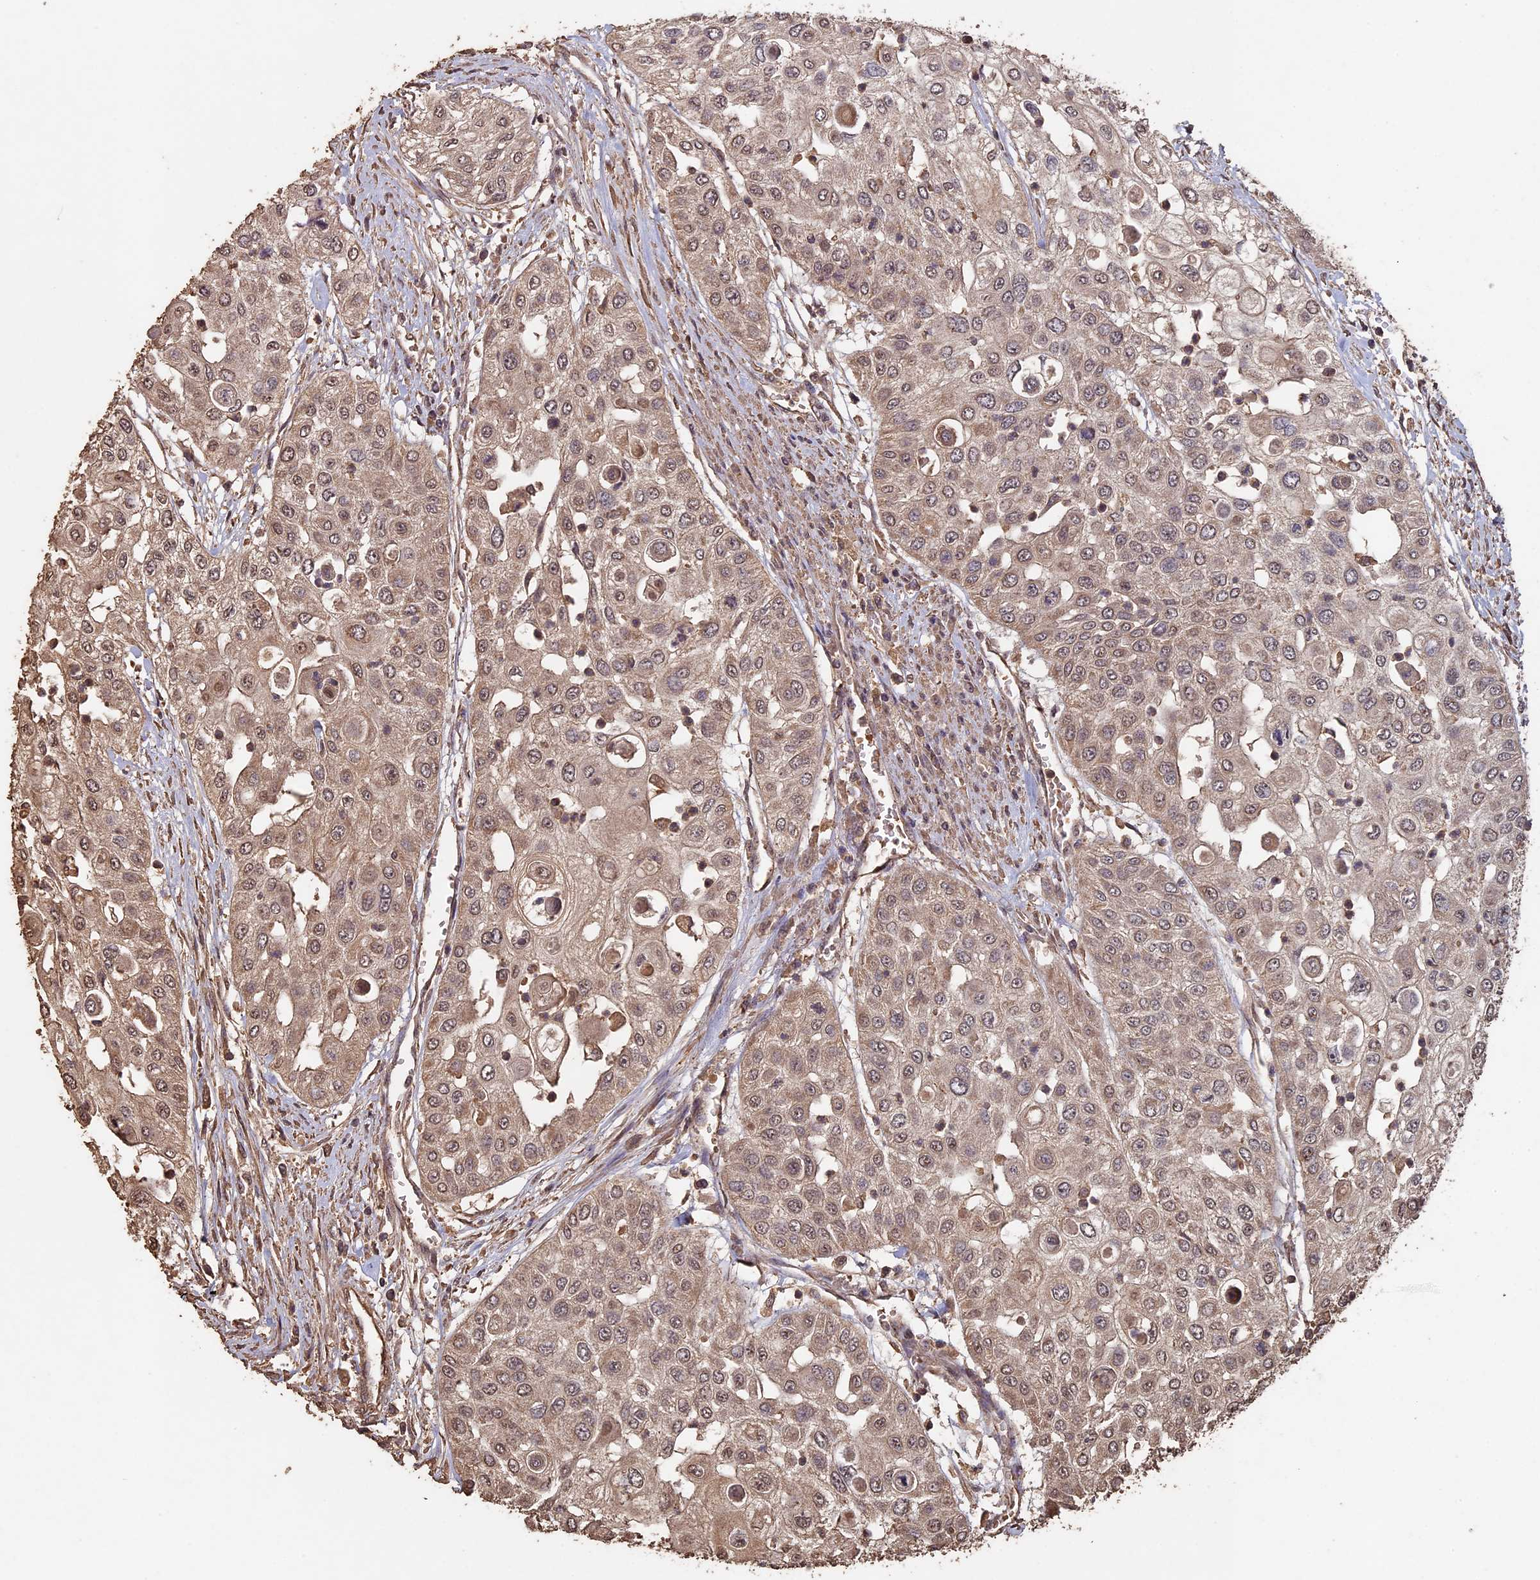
{"staining": {"intensity": "moderate", "quantity": ">75%", "location": "cytoplasmic/membranous,nuclear"}, "tissue": "urothelial cancer", "cell_type": "Tumor cells", "image_type": "cancer", "snomed": [{"axis": "morphology", "description": "Urothelial carcinoma, High grade"}, {"axis": "topography", "description": "Urinary bladder"}], "caption": "Immunohistochemistry image of urothelial cancer stained for a protein (brown), which demonstrates medium levels of moderate cytoplasmic/membranous and nuclear expression in approximately >75% of tumor cells.", "gene": "HUNK", "patient": {"sex": "female", "age": 79}}